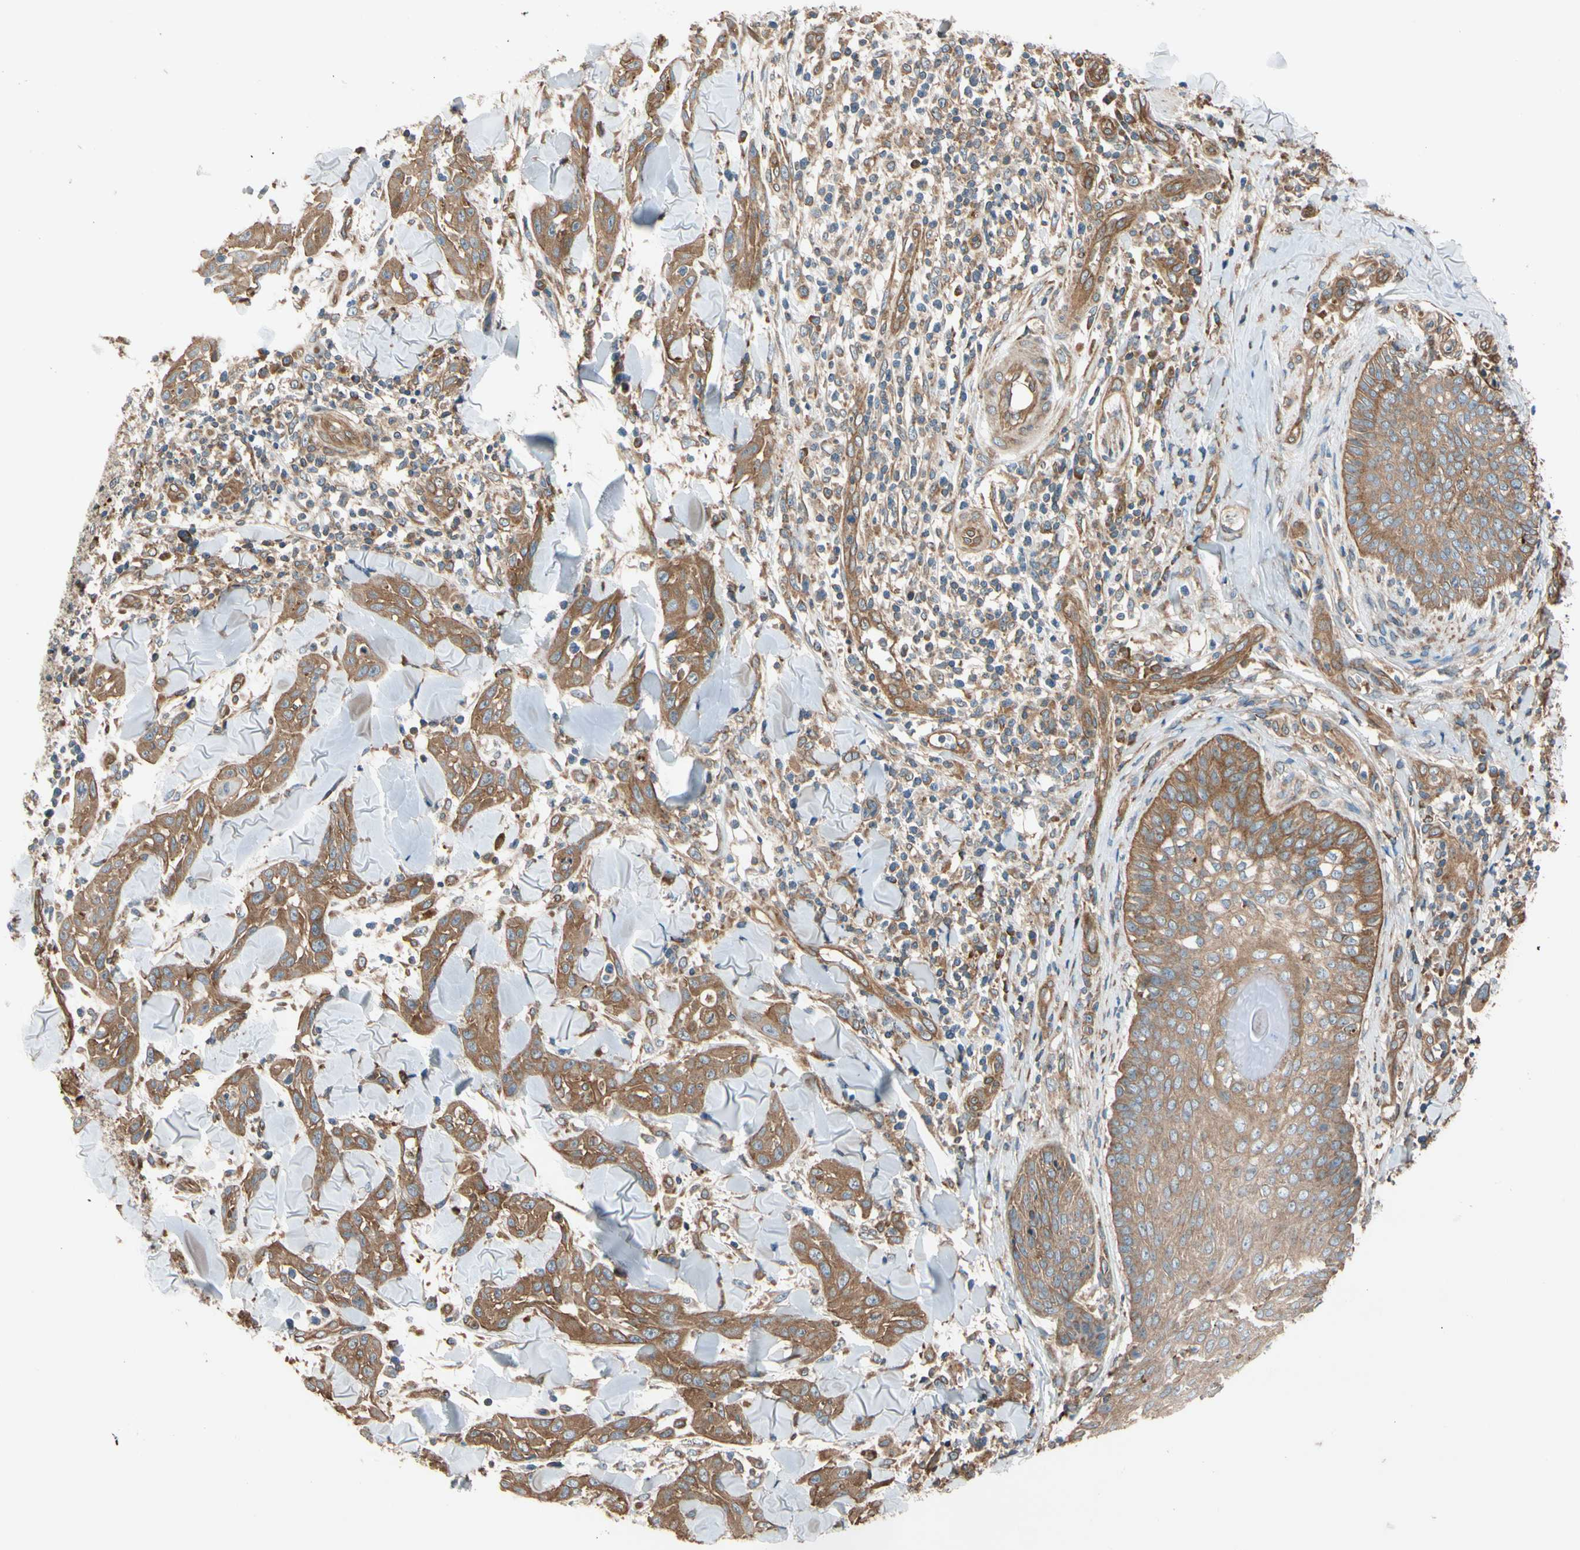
{"staining": {"intensity": "moderate", "quantity": ">75%", "location": "cytoplasmic/membranous"}, "tissue": "skin cancer", "cell_type": "Tumor cells", "image_type": "cancer", "snomed": [{"axis": "morphology", "description": "Squamous cell carcinoma, NOS"}, {"axis": "topography", "description": "Skin"}], "caption": "A histopathology image of human skin cancer stained for a protein demonstrates moderate cytoplasmic/membranous brown staining in tumor cells.", "gene": "PHYH", "patient": {"sex": "male", "age": 24}}